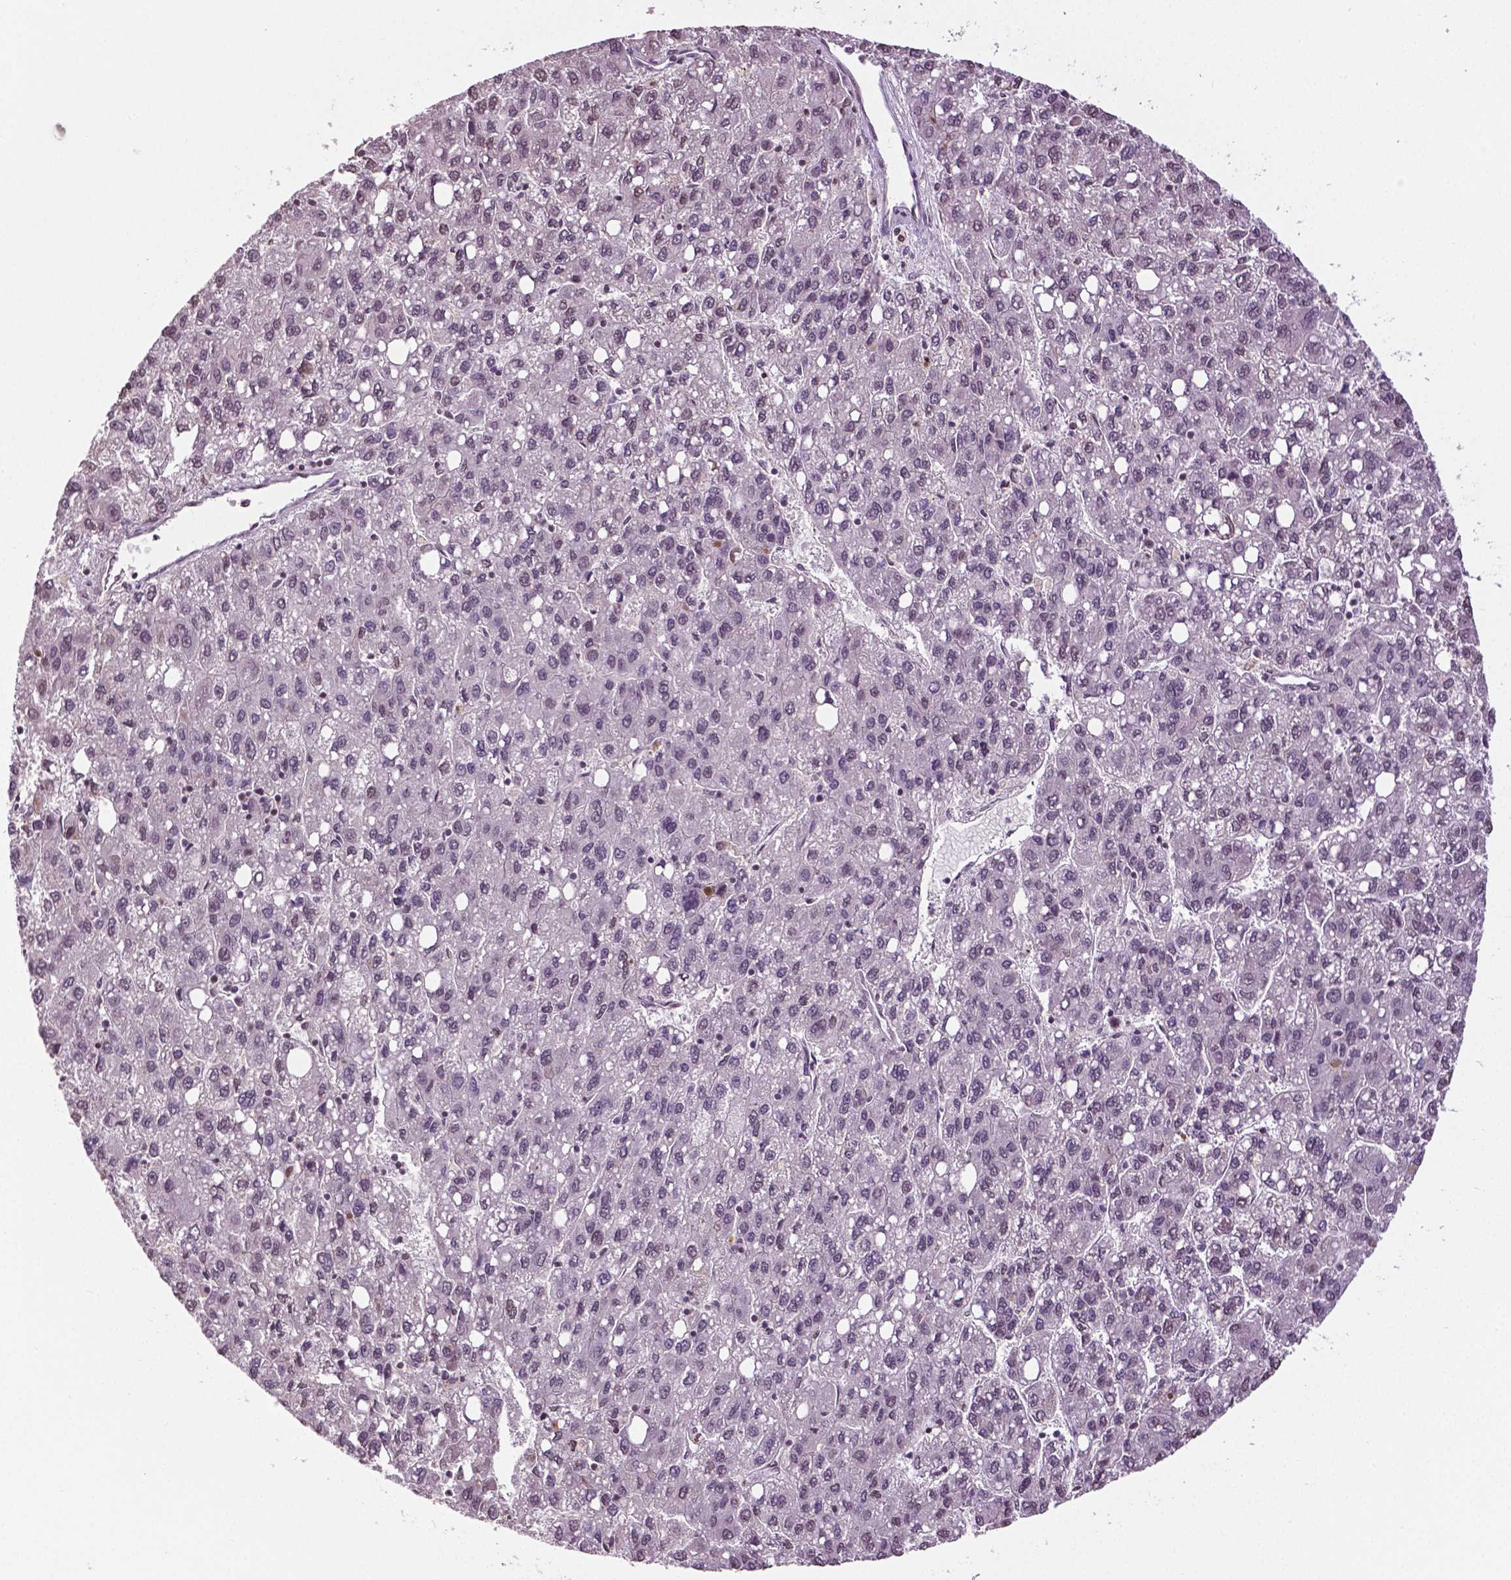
{"staining": {"intensity": "negative", "quantity": "none", "location": "none"}, "tissue": "liver cancer", "cell_type": "Tumor cells", "image_type": "cancer", "snomed": [{"axis": "morphology", "description": "Carcinoma, Hepatocellular, NOS"}, {"axis": "topography", "description": "Liver"}], "caption": "IHC micrograph of human liver cancer stained for a protein (brown), which exhibits no expression in tumor cells. Brightfield microscopy of IHC stained with DAB (3,3'-diaminobenzidine) (brown) and hematoxylin (blue), captured at high magnification.", "gene": "DLX5", "patient": {"sex": "female", "age": 82}}